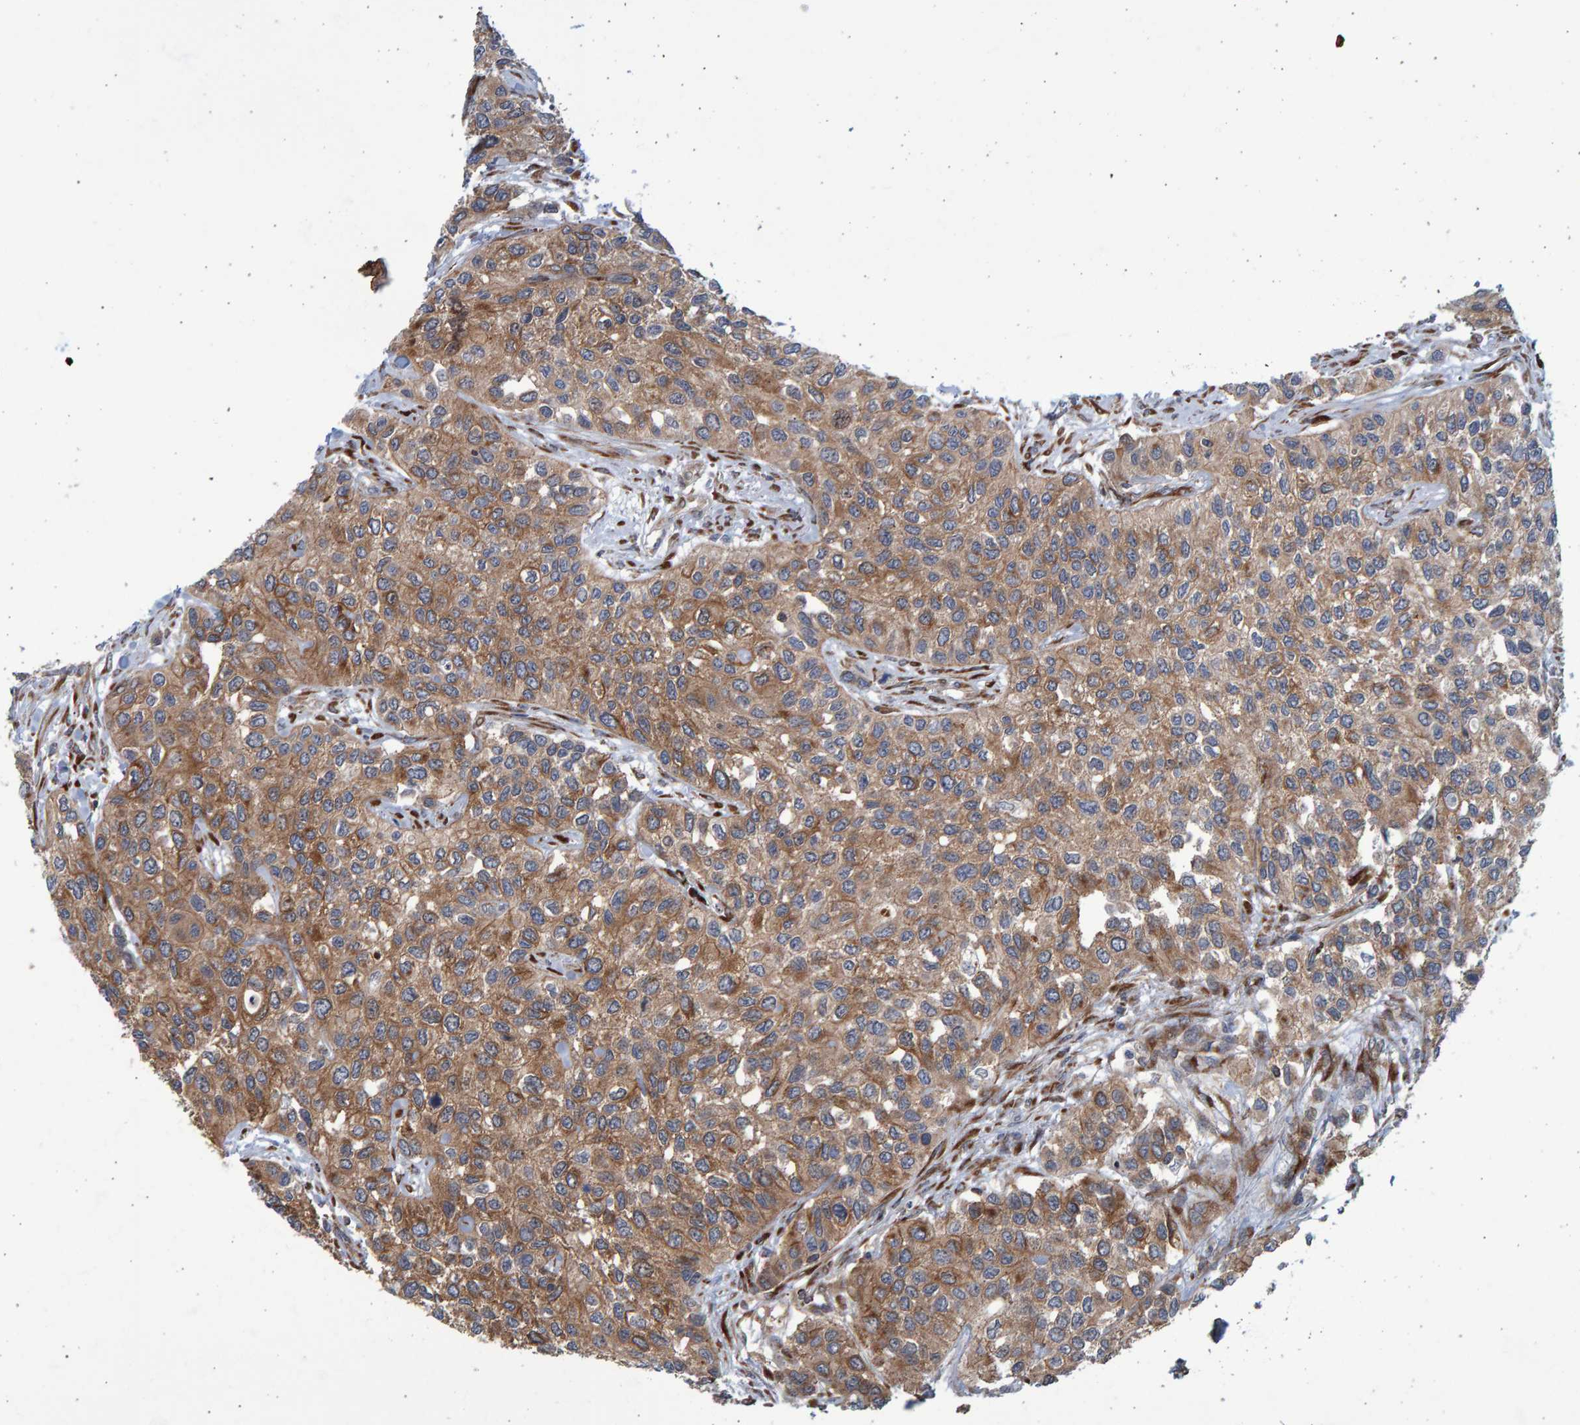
{"staining": {"intensity": "moderate", "quantity": ">75%", "location": "cytoplasmic/membranous"}, "tissue": "urothelial cancer", "cell_type": "Tumor cells", "image_type": "cancer", "snomed": [{"axis": "morphology", "description": "Urothelial carcinoma, High grade"}, {"axis": "topography", "description": "Urinary bladder"}], "caption": "A medium amount of moderate cytoplasmic/membranous positivity is seen in approximately >75% of tumor cells in urothelial cancer tissue.", "gene": "LRBA", "patient": {"sex": "female", "age": 56}}